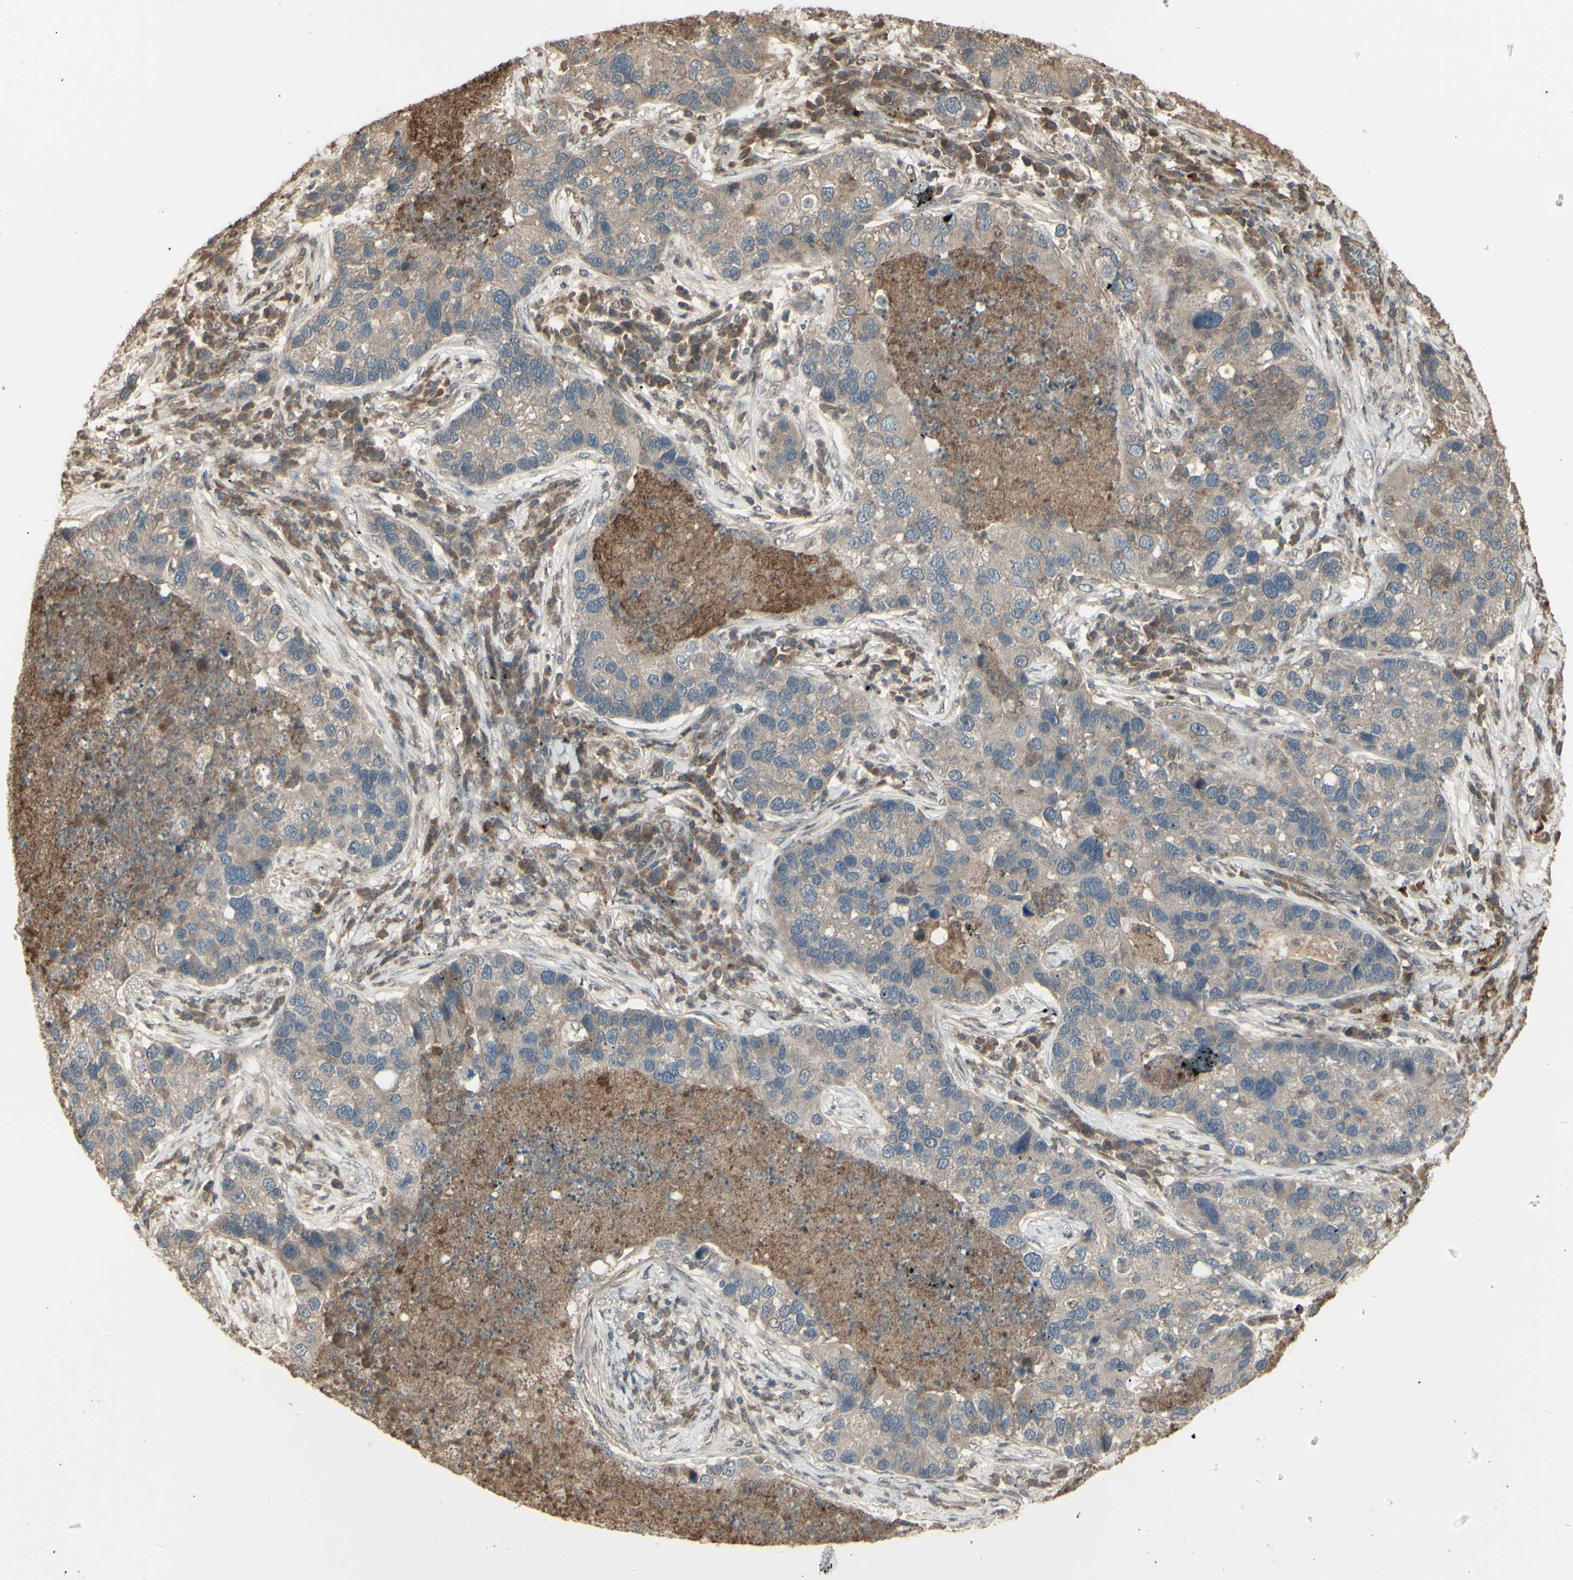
{"staining": {"intensity": "weak", "quantity": ">75%", "location": "cytoplasmic/membranous"}, "tissue": "lung cancer", "cell_type": "Tumor cells", "image_type": "cancer", "snomed": [{"axis": "morphology", "description": "Normal tissue, NOS"}, {"axis": "morphology", "description": "Adenocarcinoma, NOS"}, {"axis": "topography", "description": "Bronchus"}, {"axis": "topography", "description": "Lung"}], "caption": "Immunohistochemistry image of lung cancer (adenocarcinoma) stained for a protein (brown), which shows low levels of weak cytoplasmic/membranous expression in about >75% of tumor cells.", "gene": "GNAS", "patient": {"sex": "male", "age": 54}}